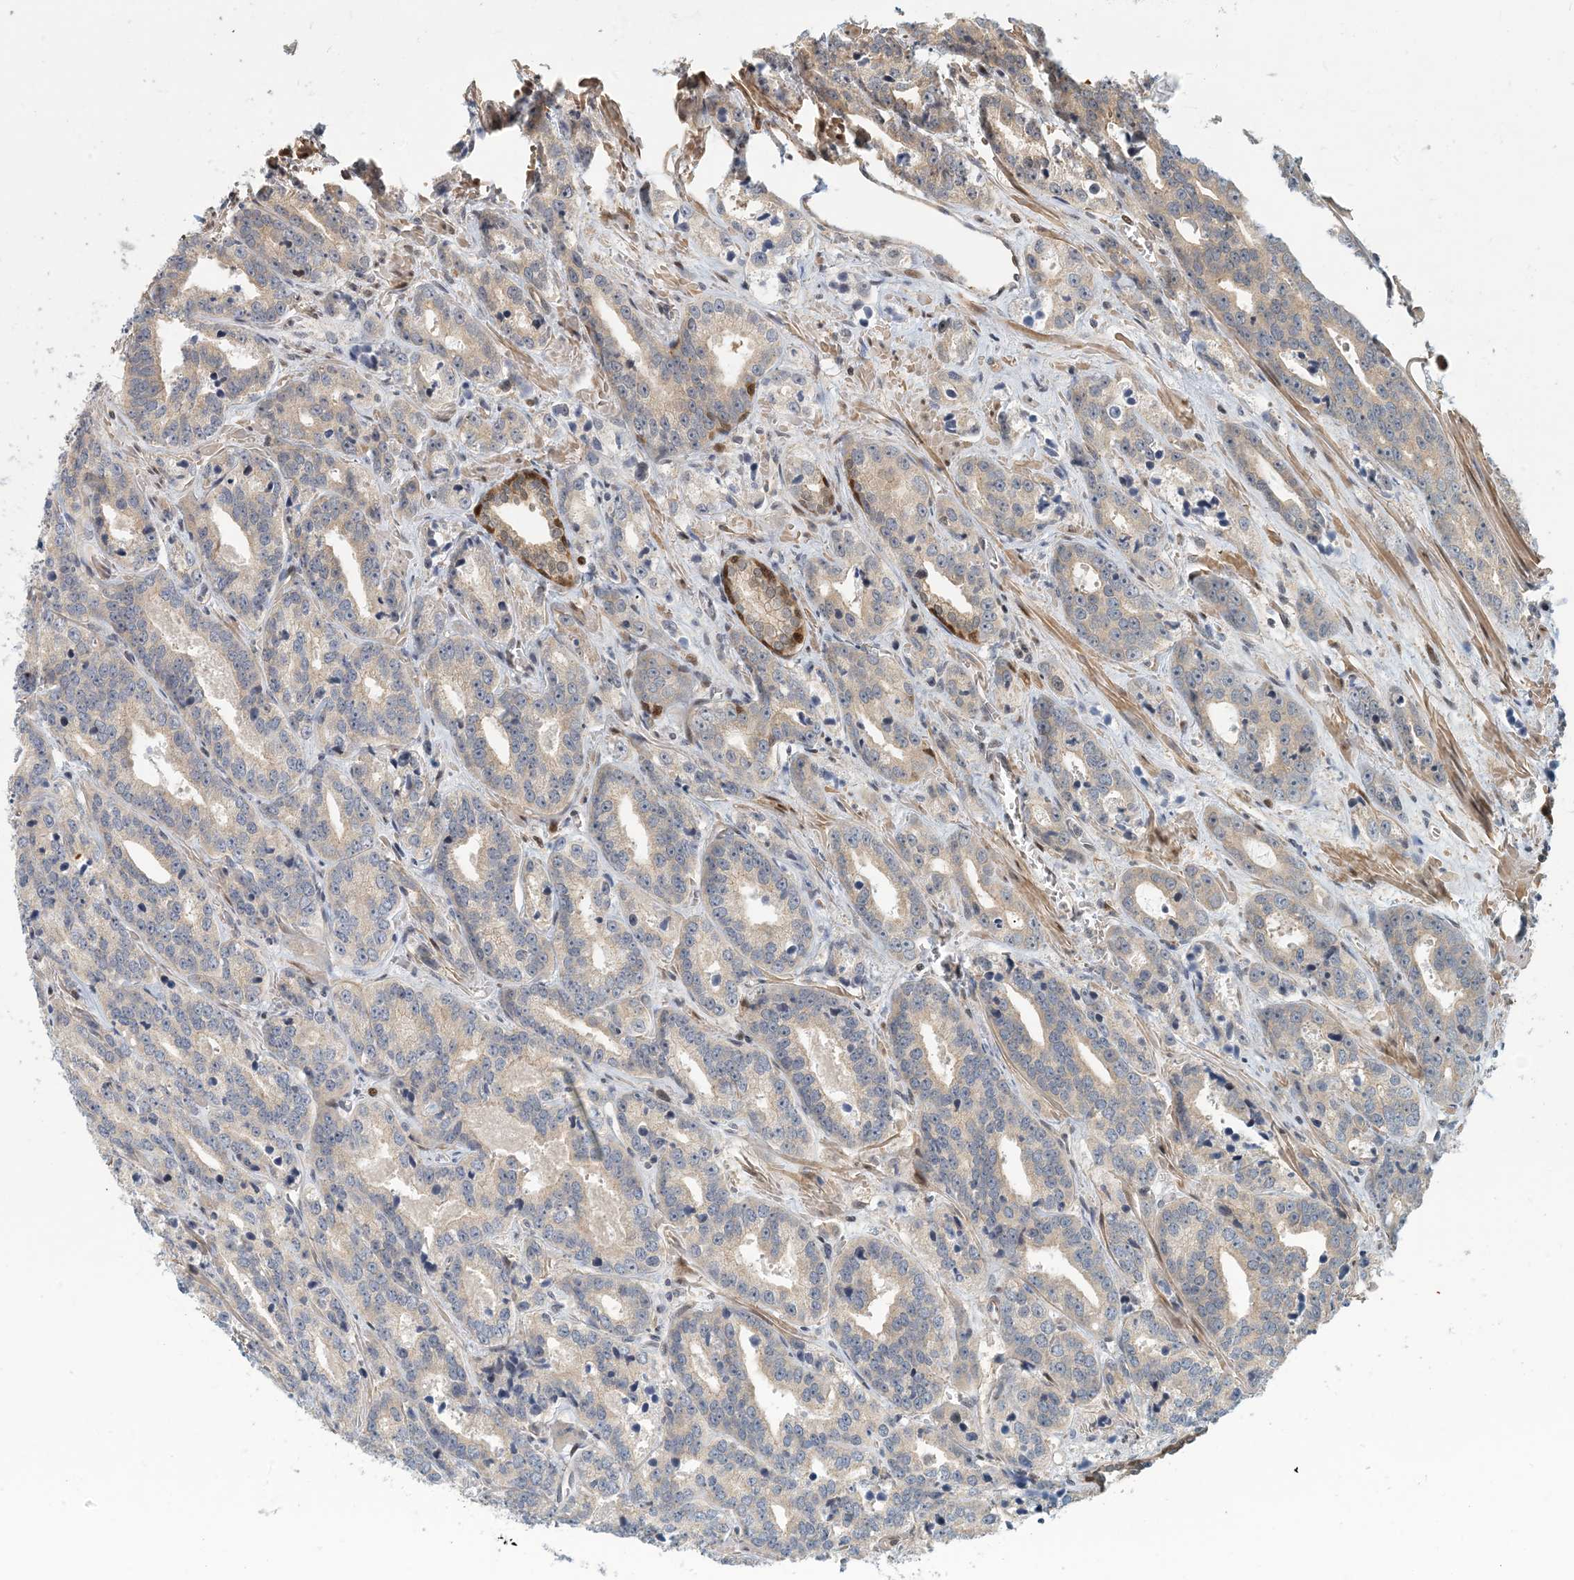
{"staining": {"intensity": "weak", "quantity": "<25%", "location": "cytoplasmic/membranous"}, "tissue": "prostate cancer", "cell_type": "Tumor cells", "image_type": "cancer", "snomed": [{"axis": "morphology", "description": "Adenocarcinoma, High grade"}, {"axis": "topography", "description": "Prostate"}], "caption": "The histopathology image demonstrates no staining of tumor cells in prostate adenocarcinoma (high-grade). (DAB IHC with hematoxylin counter stain).", "gene": "MAPKBP1", "patient": {"sex": "male", "age": 62}}